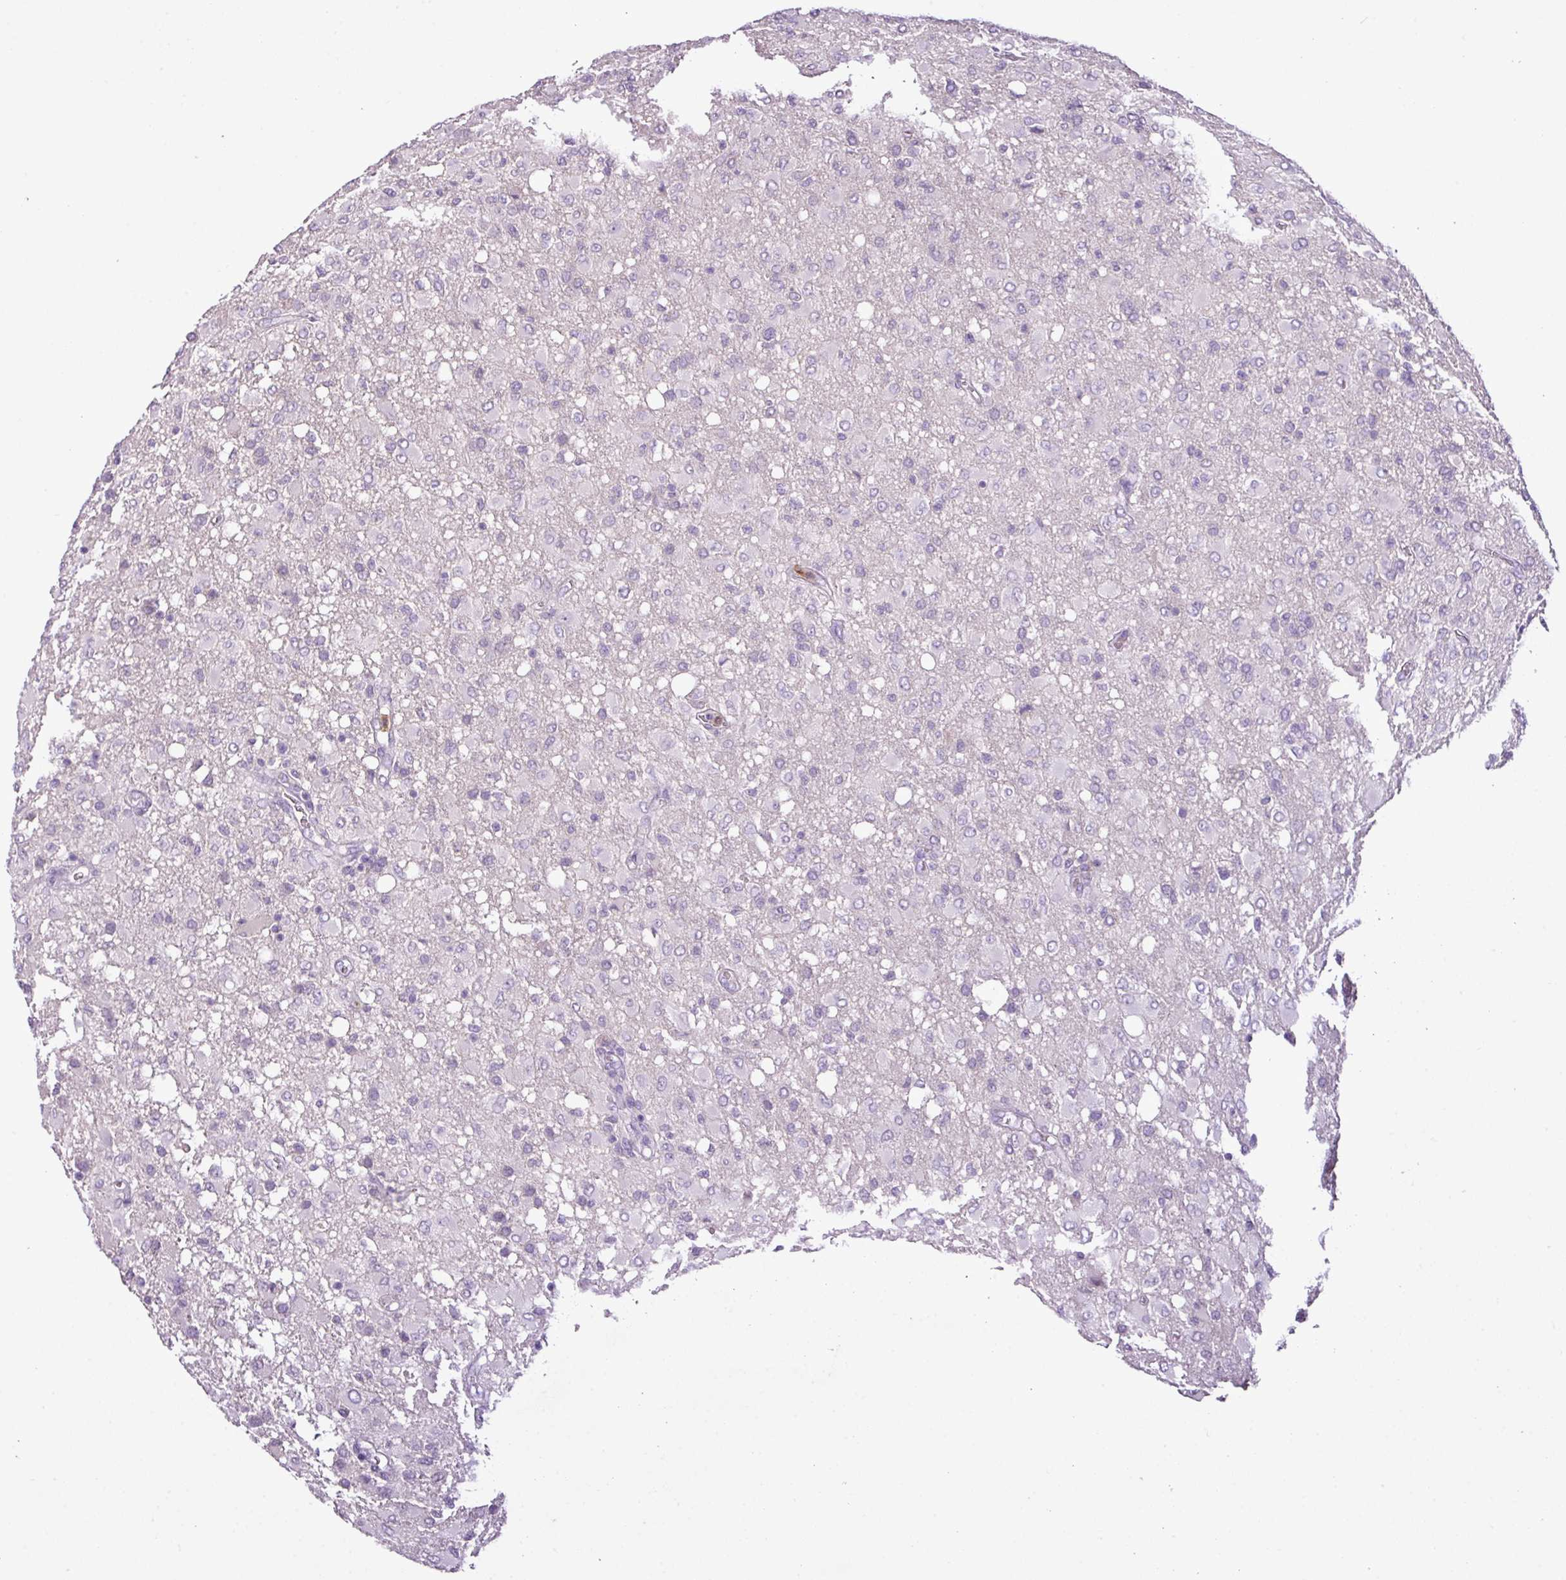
{"staining": {"intensity": "negative", "quantity": "none", "location": "none"}, "tissue": "glioma", "cell_type": "Tumor cells", "image_type": "cancer", "snomed": [{"axis": "morphology", "description": "Glioma, malignant, High grade"}, {"axis": "topography", "description": "Brain"}], "caption": "Immunohistochemistry (IHC) histopathology image of neoplastic tissue: glioma stained with DAB (3,3'-diaminobenzidine) exhibits no significant protein positivity in tumor cells.", "gene": "HTR3E", "patient": {"sex": "female", "age": 57}}